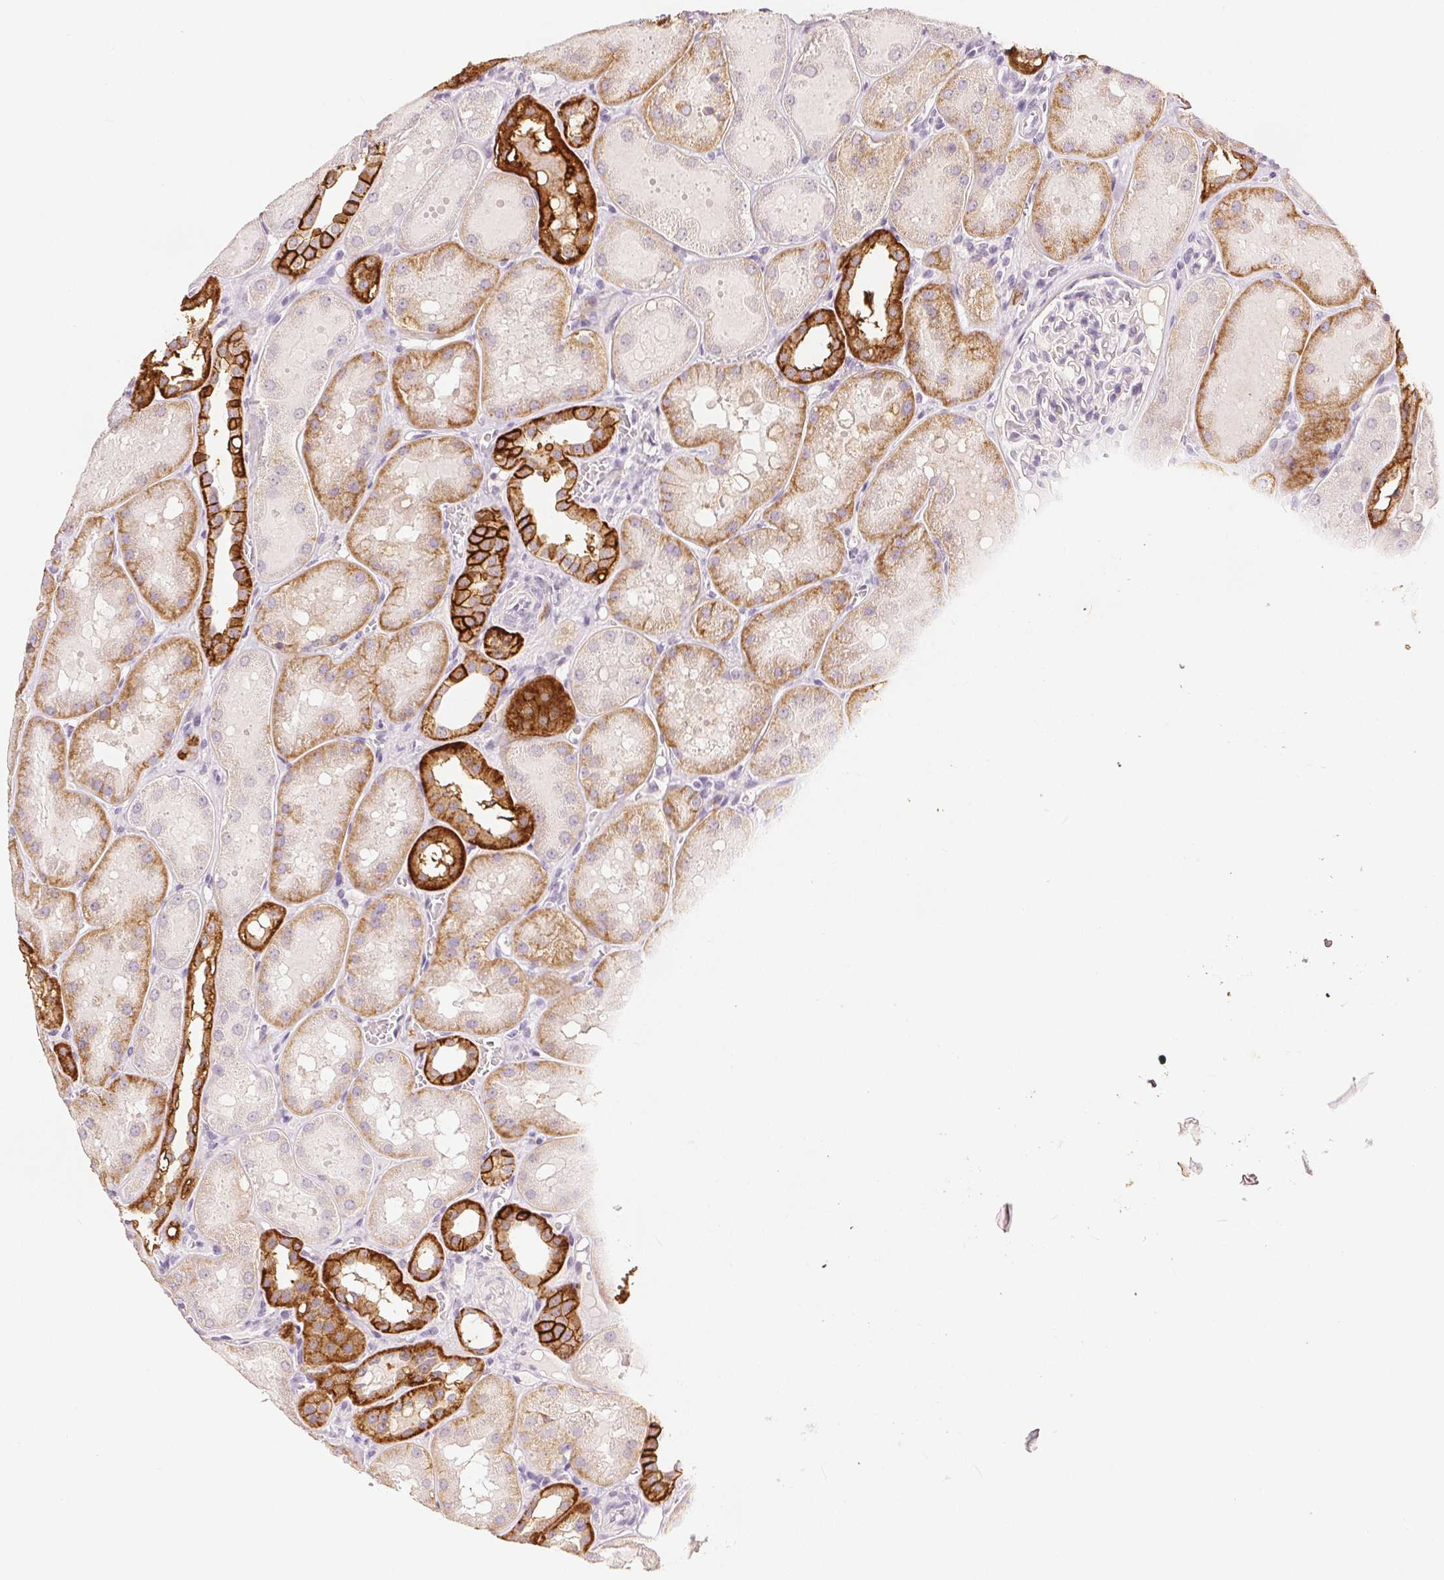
{"staining": {"intensity": "negative", "quantity": "none", "location": "none"}, "tissue": "kidney", "cell_type": "Cells in glomeruli", "image_type": "normal", "snomed": [{"axis": "morphology", "description": "Normal tissue, NOS"}, {"axis": "topography", "description": "Kidney"}, {"axis": "topography", "description": "Urinary bladder"}], "caption": "Immunohistochemistry (IHC) of benign kidney displays no staining in cells in glomeruli.", "gene": "CA12", "patient": {"sex": "male", "age": 16}}